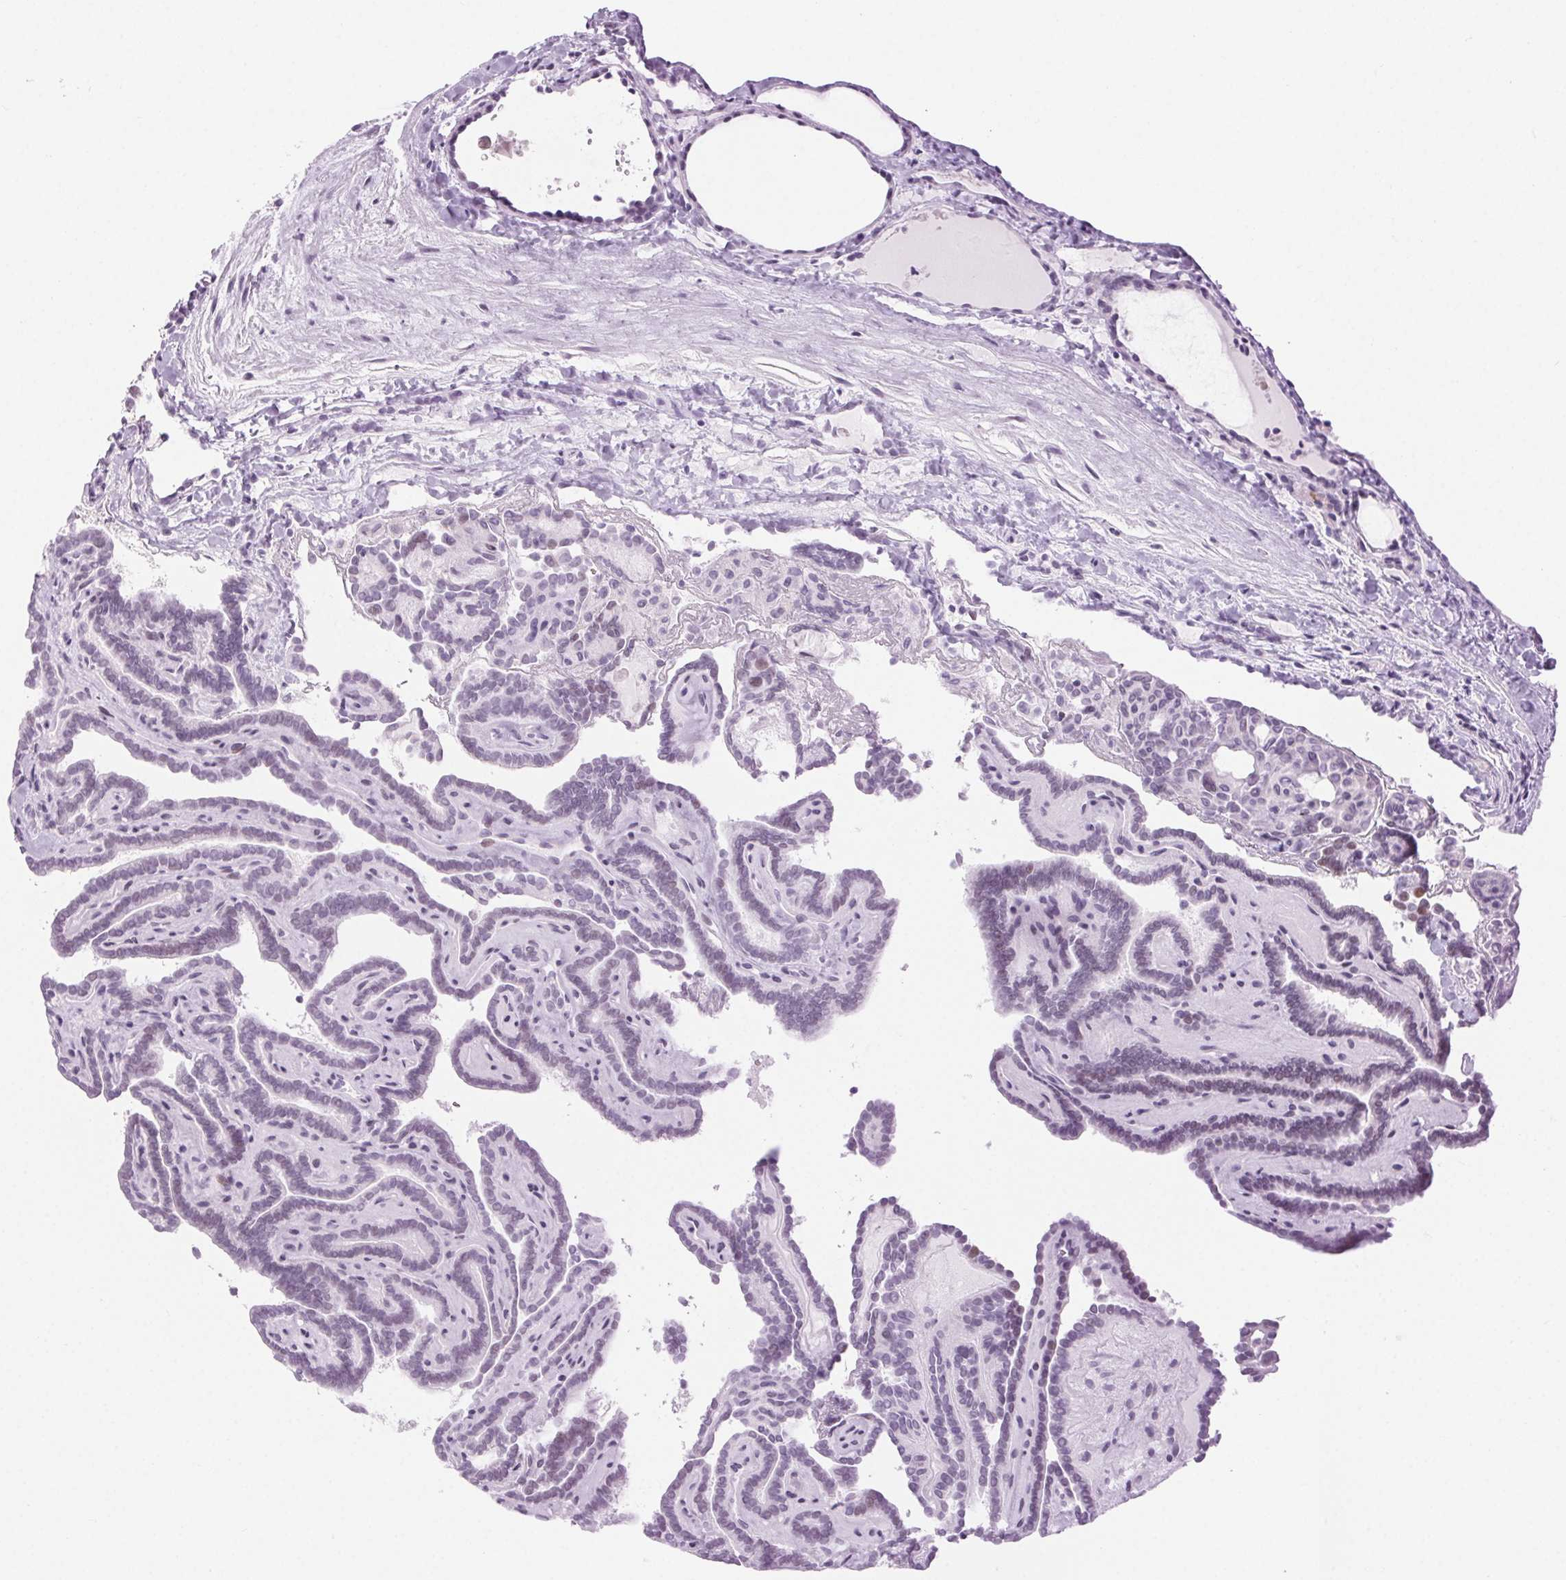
{"staining": {"intensity": "negative", "quantity": "none", "location": "none"}, "tissue": "thyroid cancer", "cell_type": "Tumor cells", "image_type": "cancer", "snomed": [{"axis": "morphology", "description": "Papillary adenocarcinoma, NOS"}, {"axis": "topography", "description": "Thyroid gland"}], "caption": "There is no significant expression in tumor cells of thyroid cancer (papillary adenocarcinoma).", "gene": "BEND2", "patient": {"sex": "female", "age": 21}}